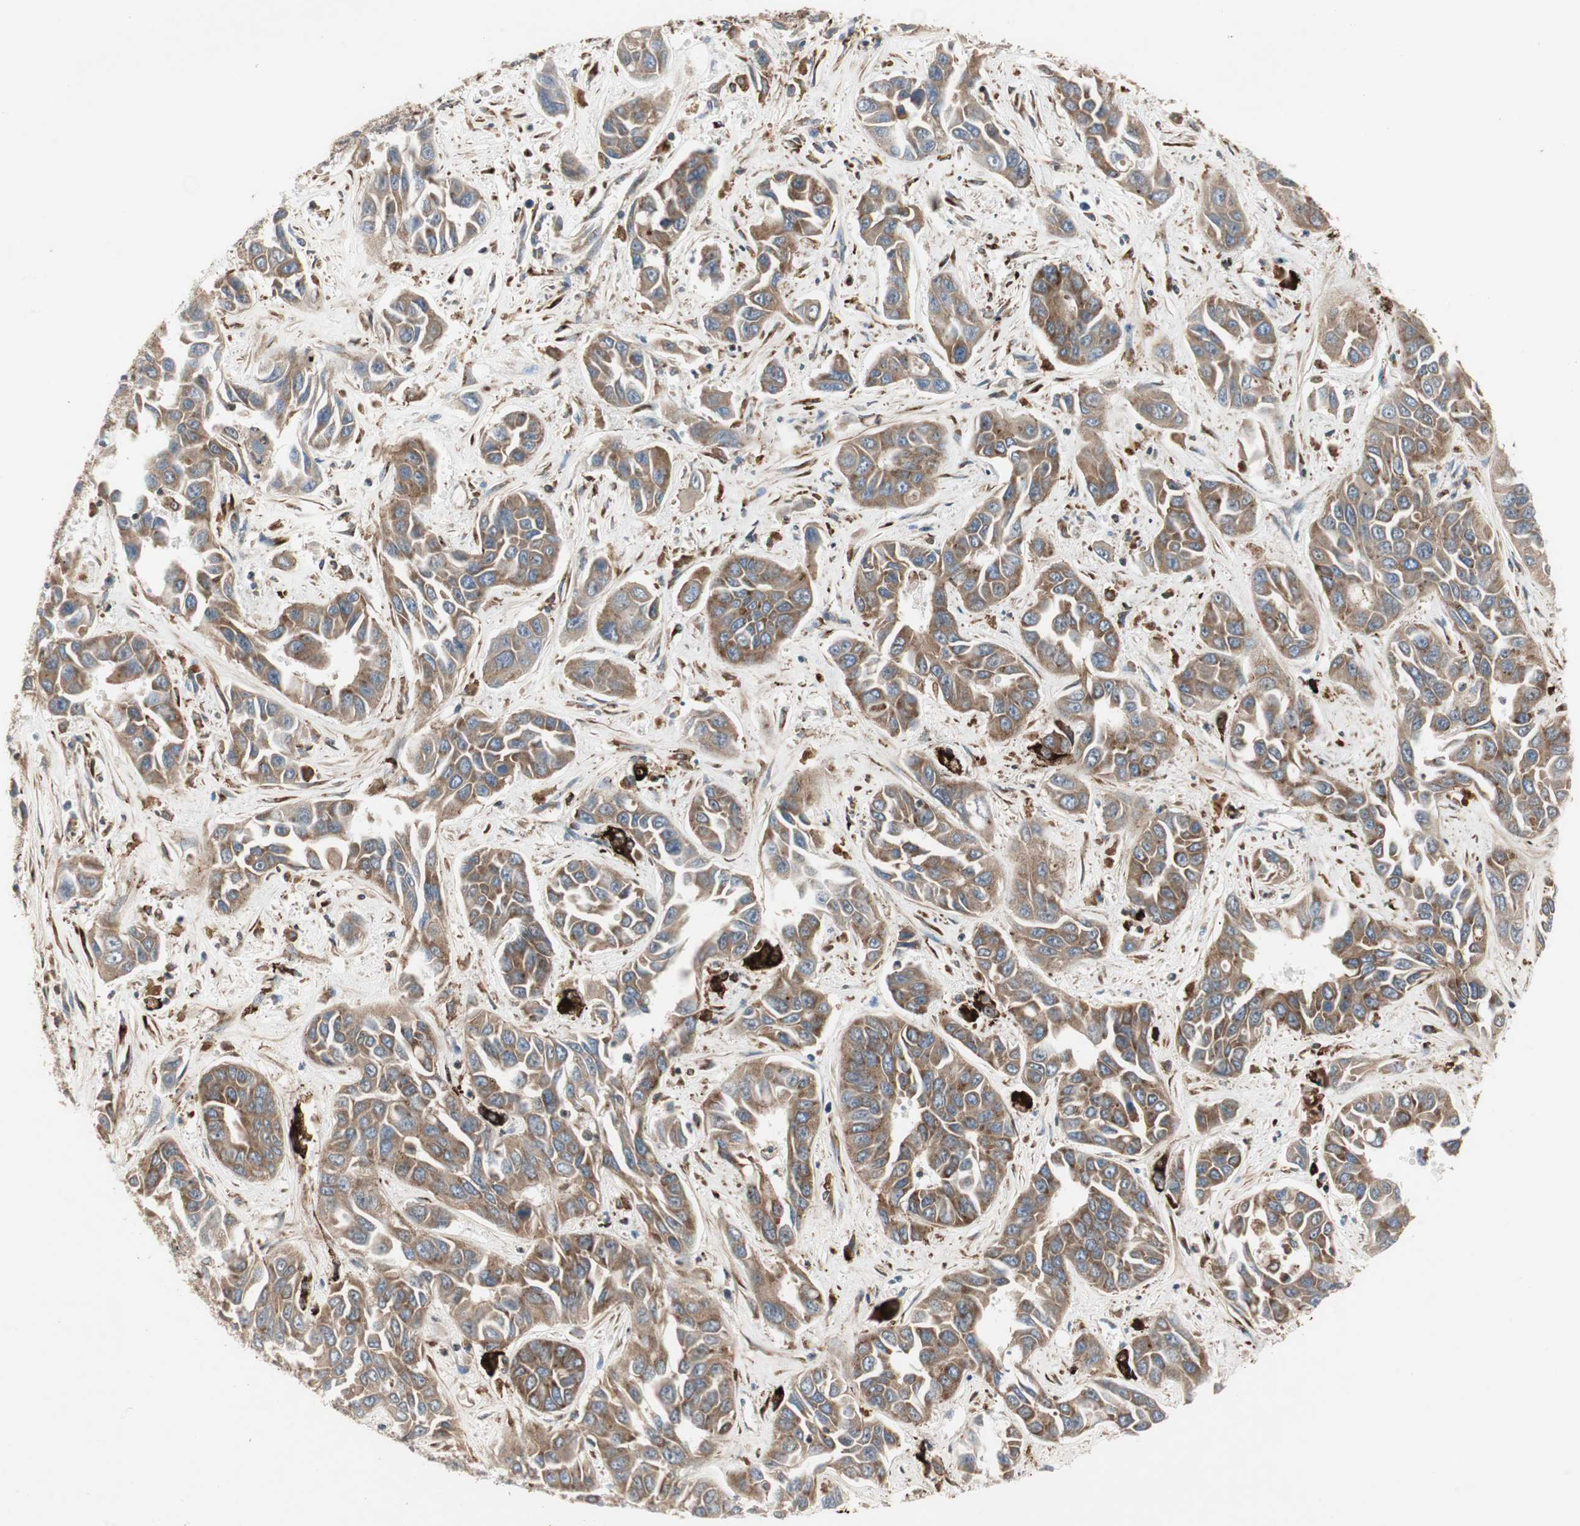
{"staining": {"intensity": "moderate", "quantity": ">75%", "location": "cytoplasmic/membranous"}, "tissue": "liver cancer", "cell_type": "Tumor cells", "image_type": "cancer", "snomed": [{"axis": "morphology", "description": "Cholangiocarcinoma"}, {"axis": "topography", "description": "Liver"}], "caption": "Brown immunohistochemical staining in liver cholangiocarcinoma shows moderate cytoplasmic/membranous staining in approximately >75% of tumor cells.", "gene": "H6PD", "patient": {"sex": "female", "age": 52}}